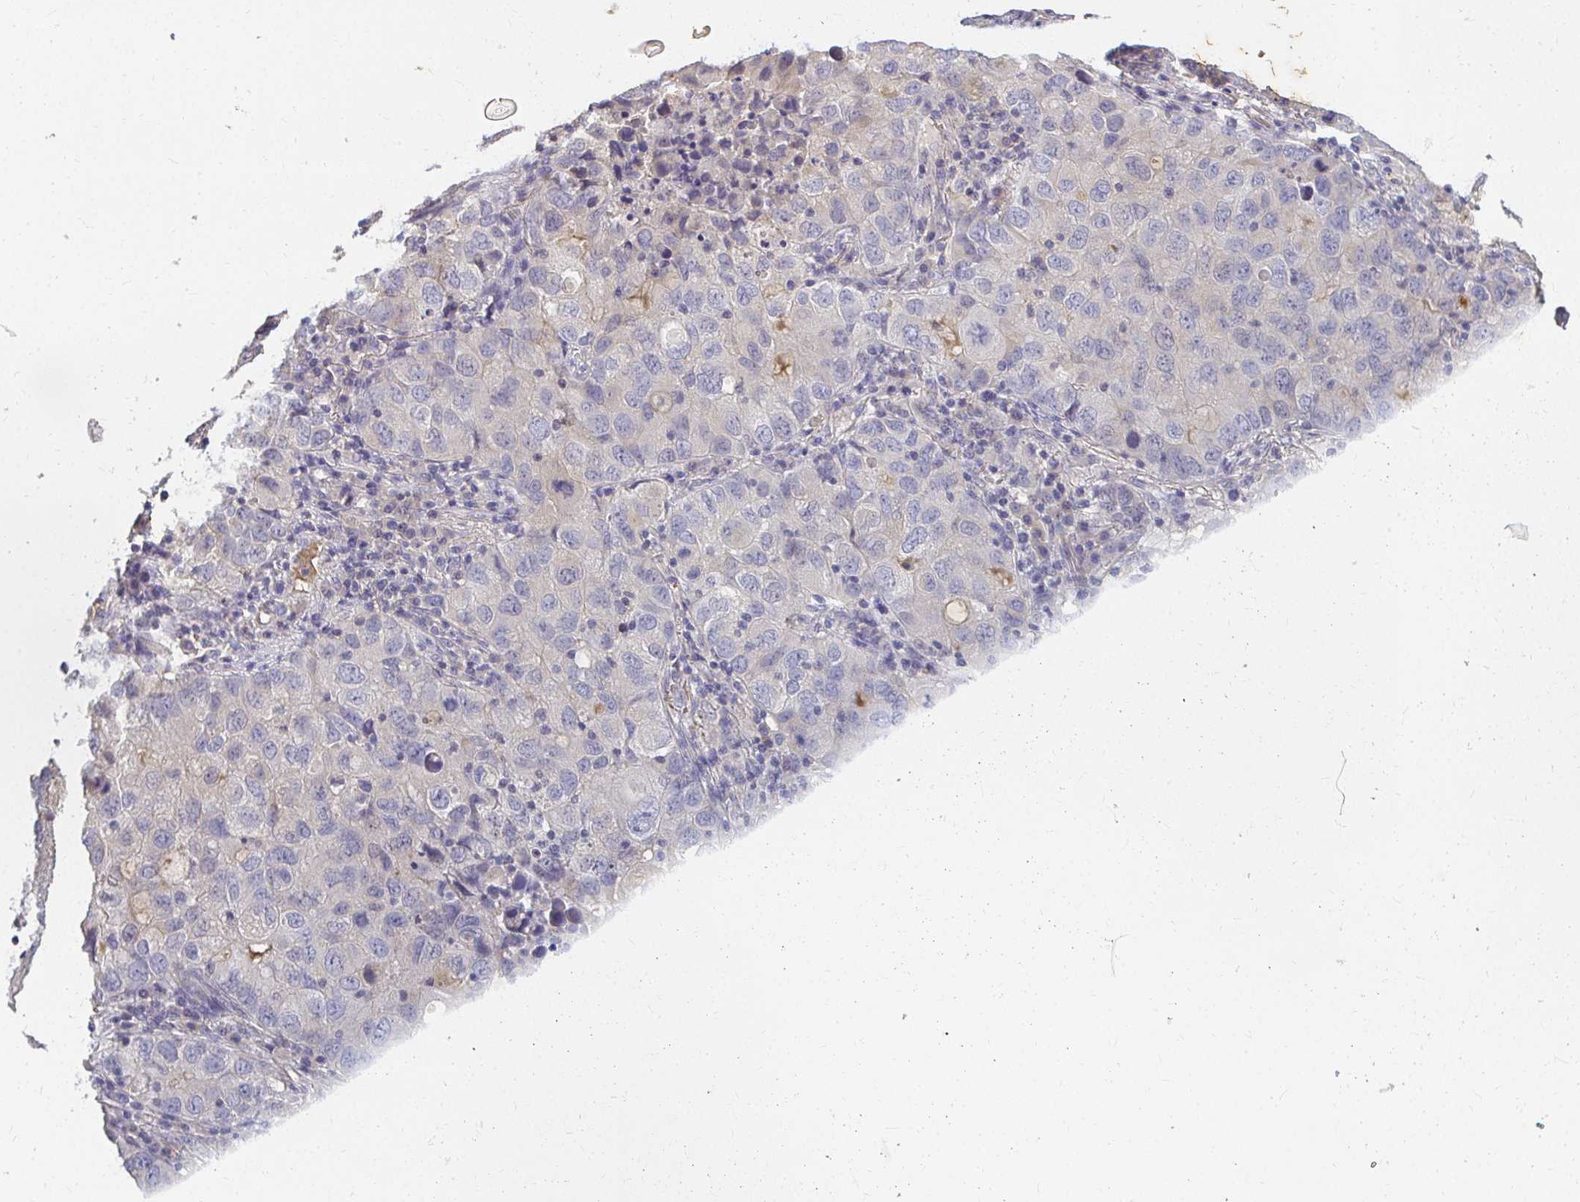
{"staining": {"intensity": "negative", "quantity": "none", "location": "none"}, "tissue": "lung cancer", "cell_type": "Tumor cells", "image_type": "cancer", "snomed": [{"axis": "morphology", "description": "Normal morphology"}, {"axis": "morphology", "description": "Adenocarcinoma, NOS"}, {"axis": "topography", "description": "Lymph node"}, {"axis": "topography", "description": "Lung"}], "caption": "This is a photomicrograph of immunohistochemistry (IHC) staining of lung cancer (adenocarcinoma), which shows no positivity in tumor cells.", "gene": "LOXL4", "patient": {"sex": "female", "age": 51}}